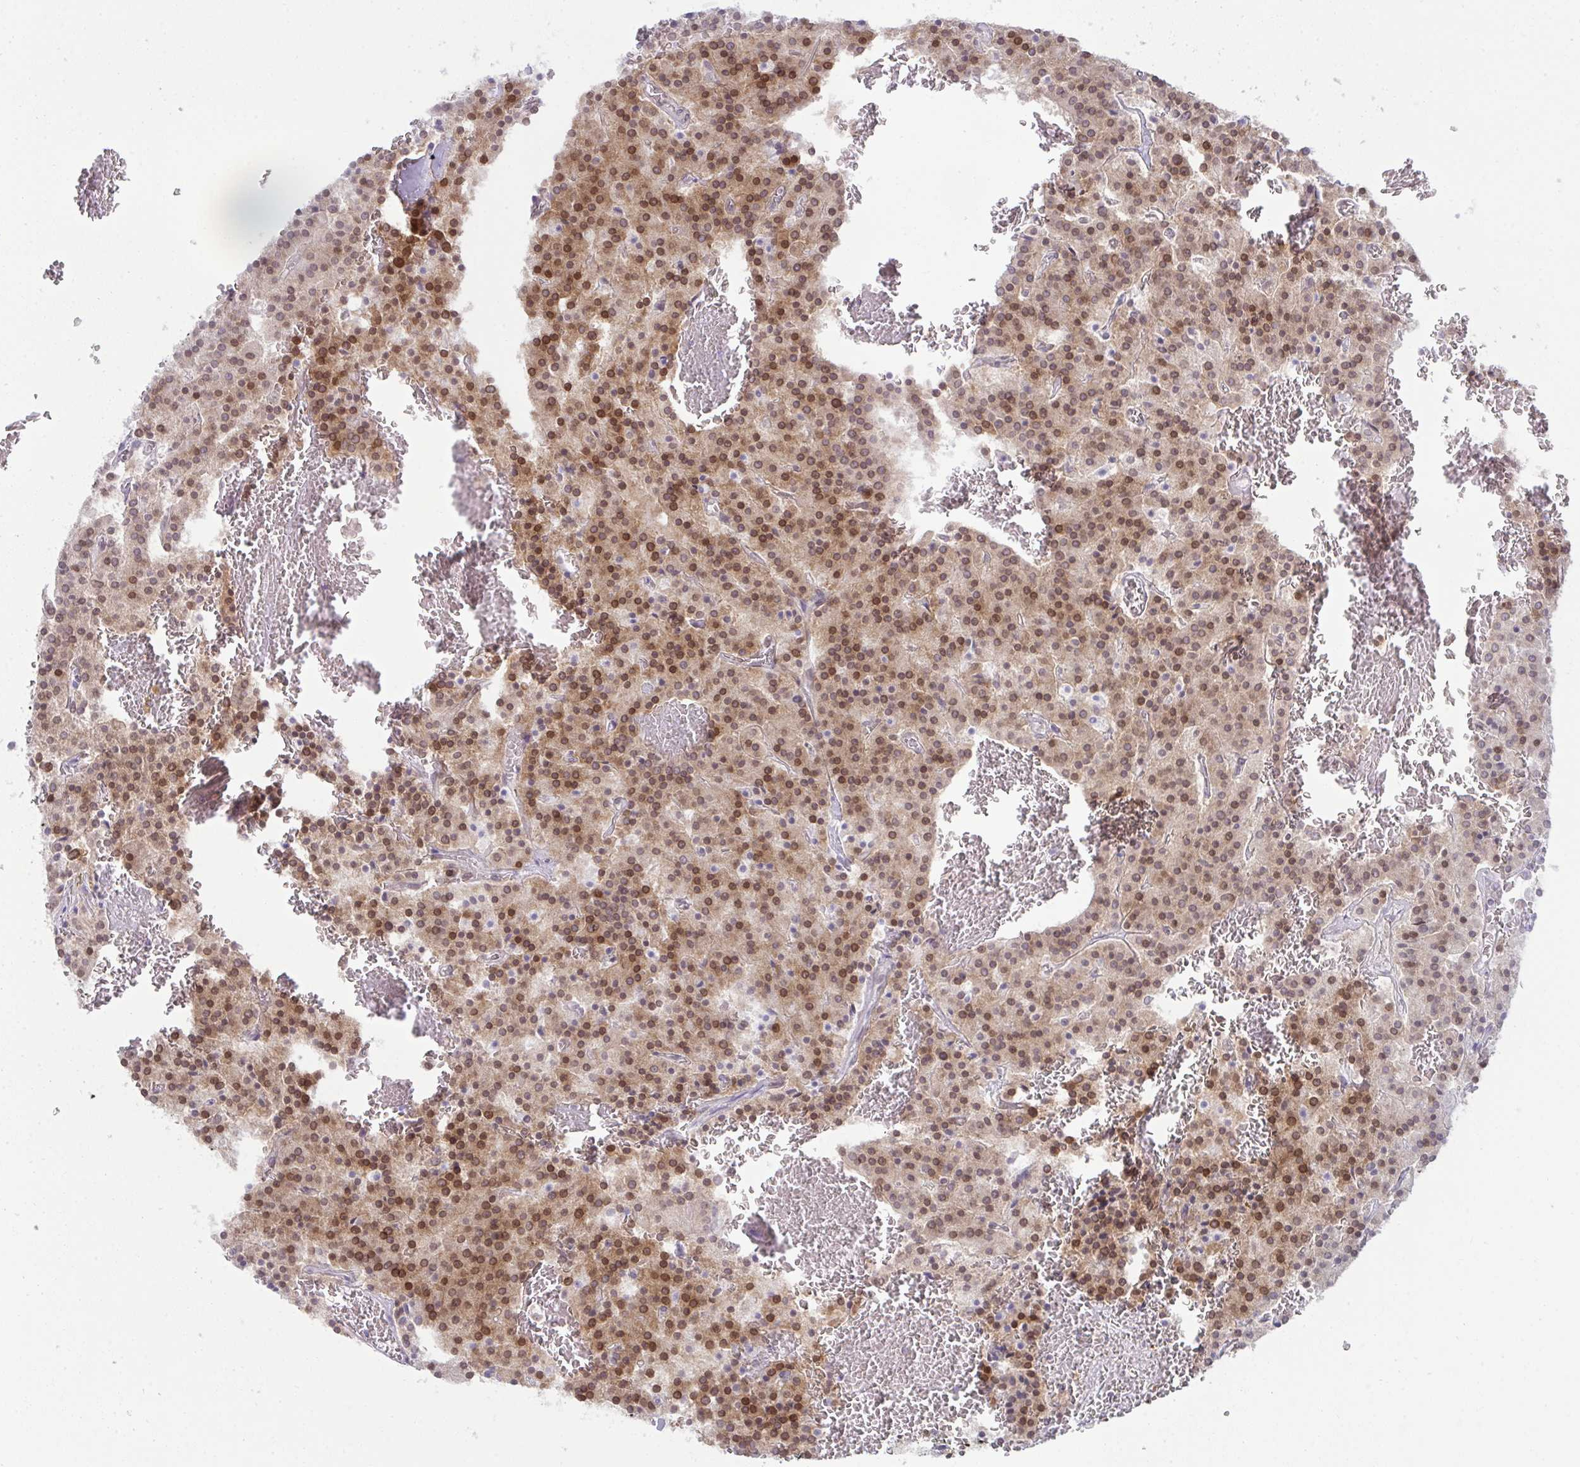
{"staining": {"intensity": "moderate", "quantity": ">75%", "location": "cytoplasmic/membranous,nuclear"}, "tissue": "carcinoid", "cell_type": "Tumor cells", "image_type": "cancer", "snomed": [{"axis": "morphology", "description": "Carcinoid, malignant, NOS"}, {"axis": "topography", "description": "Lung"}], "caption": "Carcinoid (malignant) stained with a brown dye exhibits moderate cytoplasmic/membranous and nuclear positive expression in approximately >75% of tumor cells.", "gene": "RANBP2", "patient": {"sex": "male", "age": 70}}